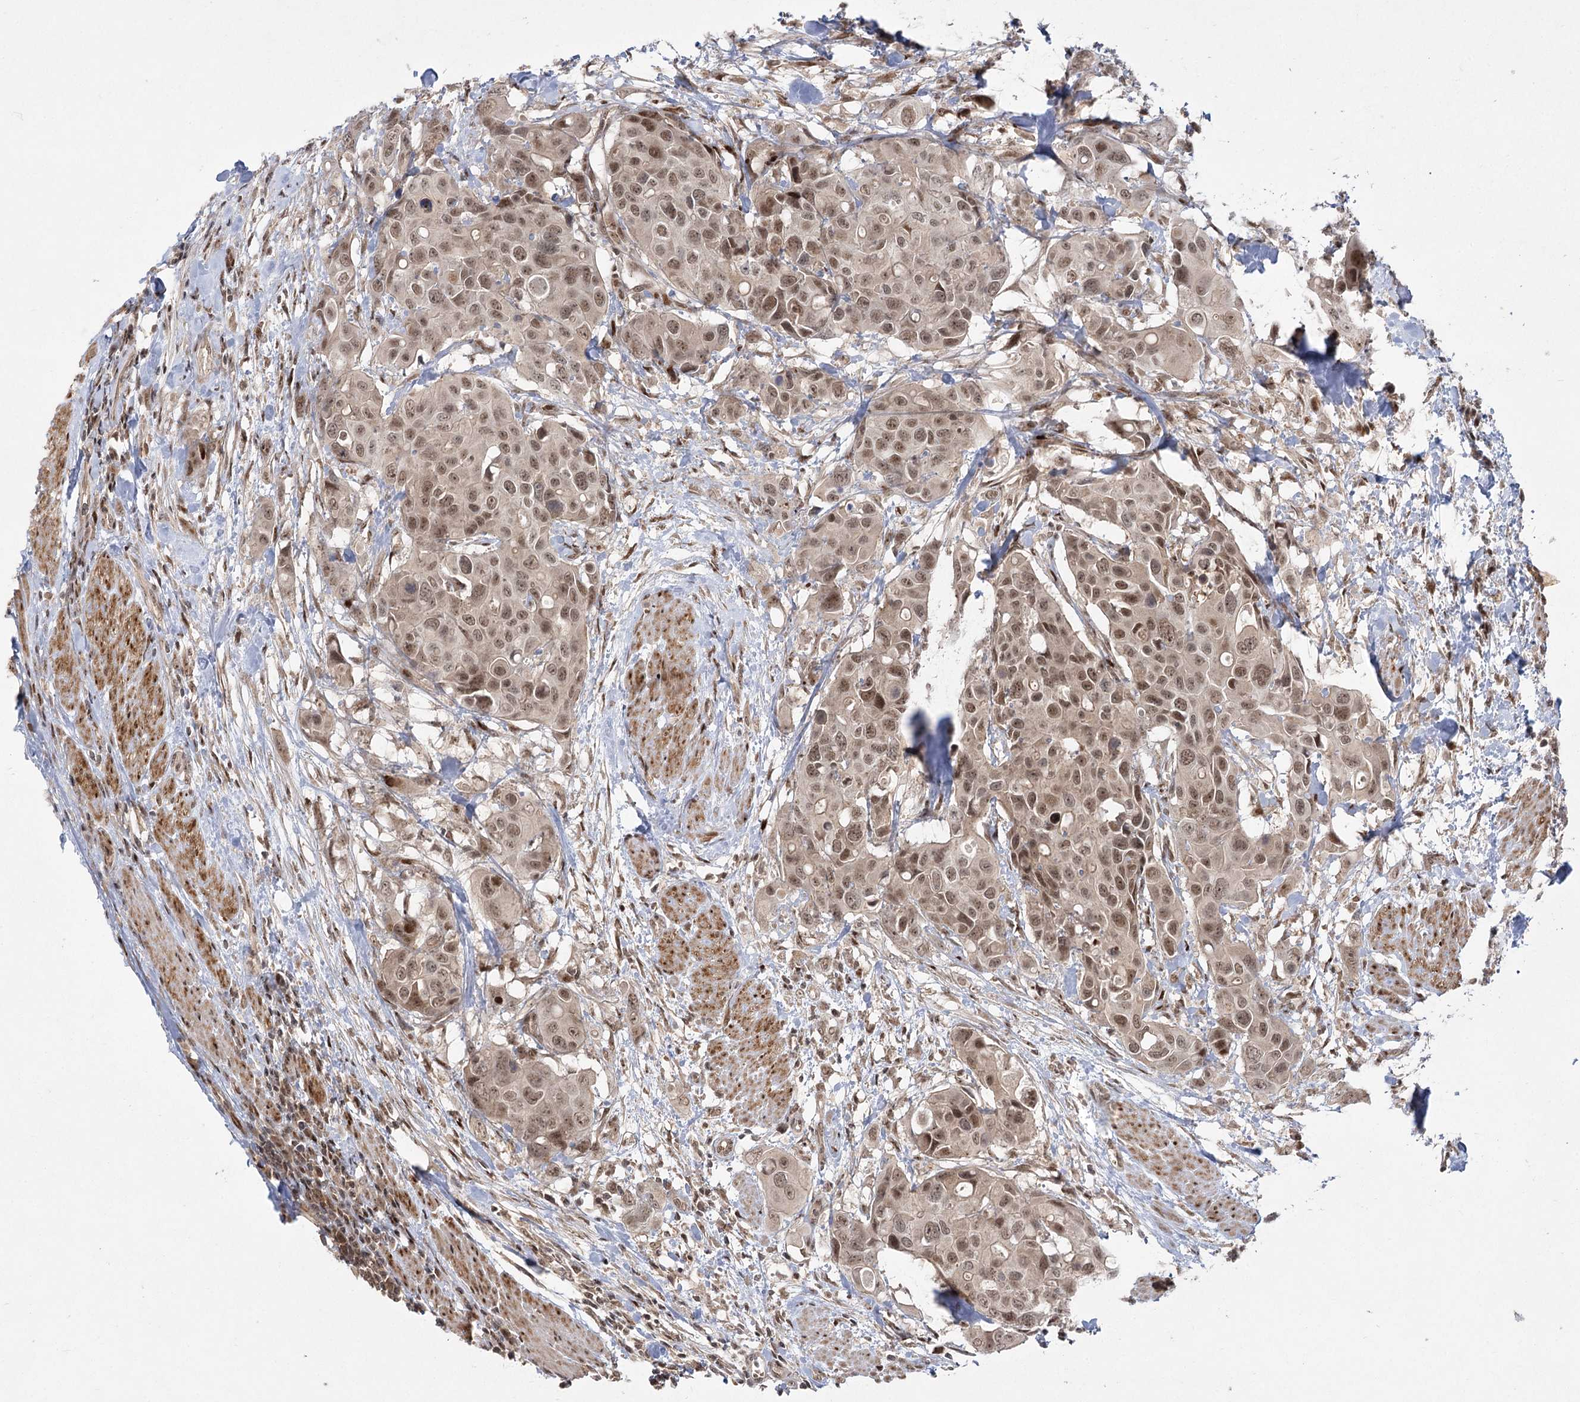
{"staining": {"intensity": "moderate", "quantity": ">75%", "location": "cytoplasmic/membranous,nuclear"}, "tissue": "colorectal cancer", "cell_type": "Tumor cells", "image_type": "cancer", "snomed": [{"axis": "morphology", "description": "Adenocarcinoma, NOS"}, {"axis": "topography", "description": "Colon"}], "caption": "Immunohistochemistry micrograph of human colorectal adenocarcinoma stained for a protein (brown), which displays medium levels of moderate cytoplasmic/membranous and nuclear staining in about >75% of tumor cells.", "gene": "HELQ", "patient": {"sex": "male", "age": 77}}